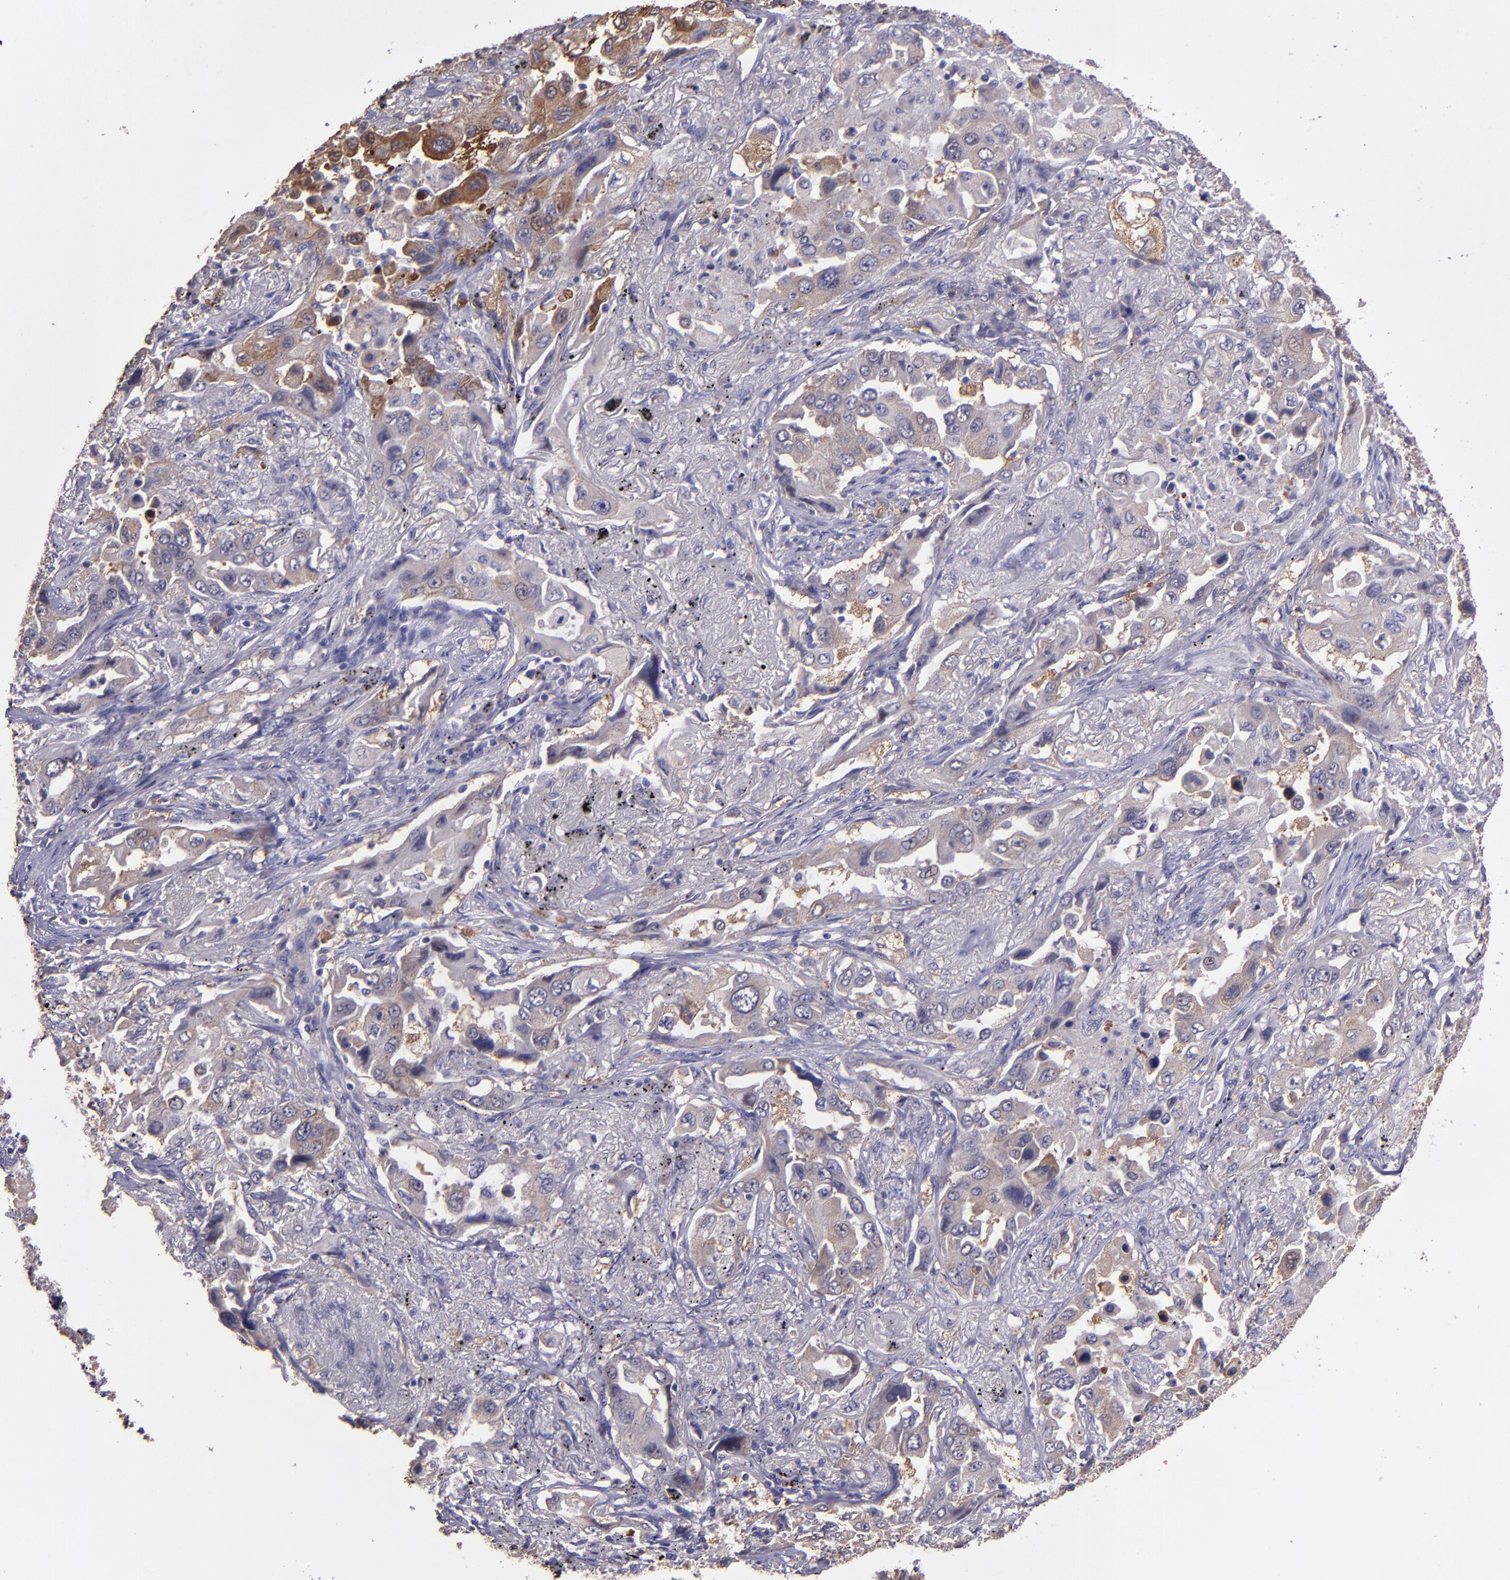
{"staining": {"intensity": "moderate", "quantity": "25%-75%", "location": "cytoplasmic/membranous"}, "tissue": "lung cancer", "cell_type": "Tumor cells", "image_type": "cancer", "snomed": [{"axis": "morphology", "description": "Adenocarcinoma, NOS"}, {"axis": "topography", "description": "Lung"}], "caption": "Immunohistochemical staining of human lung adenocarcinoma demonstrates medium levels of moderate cytoplasmic/membranous protein positivity in approximately 25%-75% of tumor cells.", "gene": "PAPPA", "patient": {"sex": "female", "age": 65}}